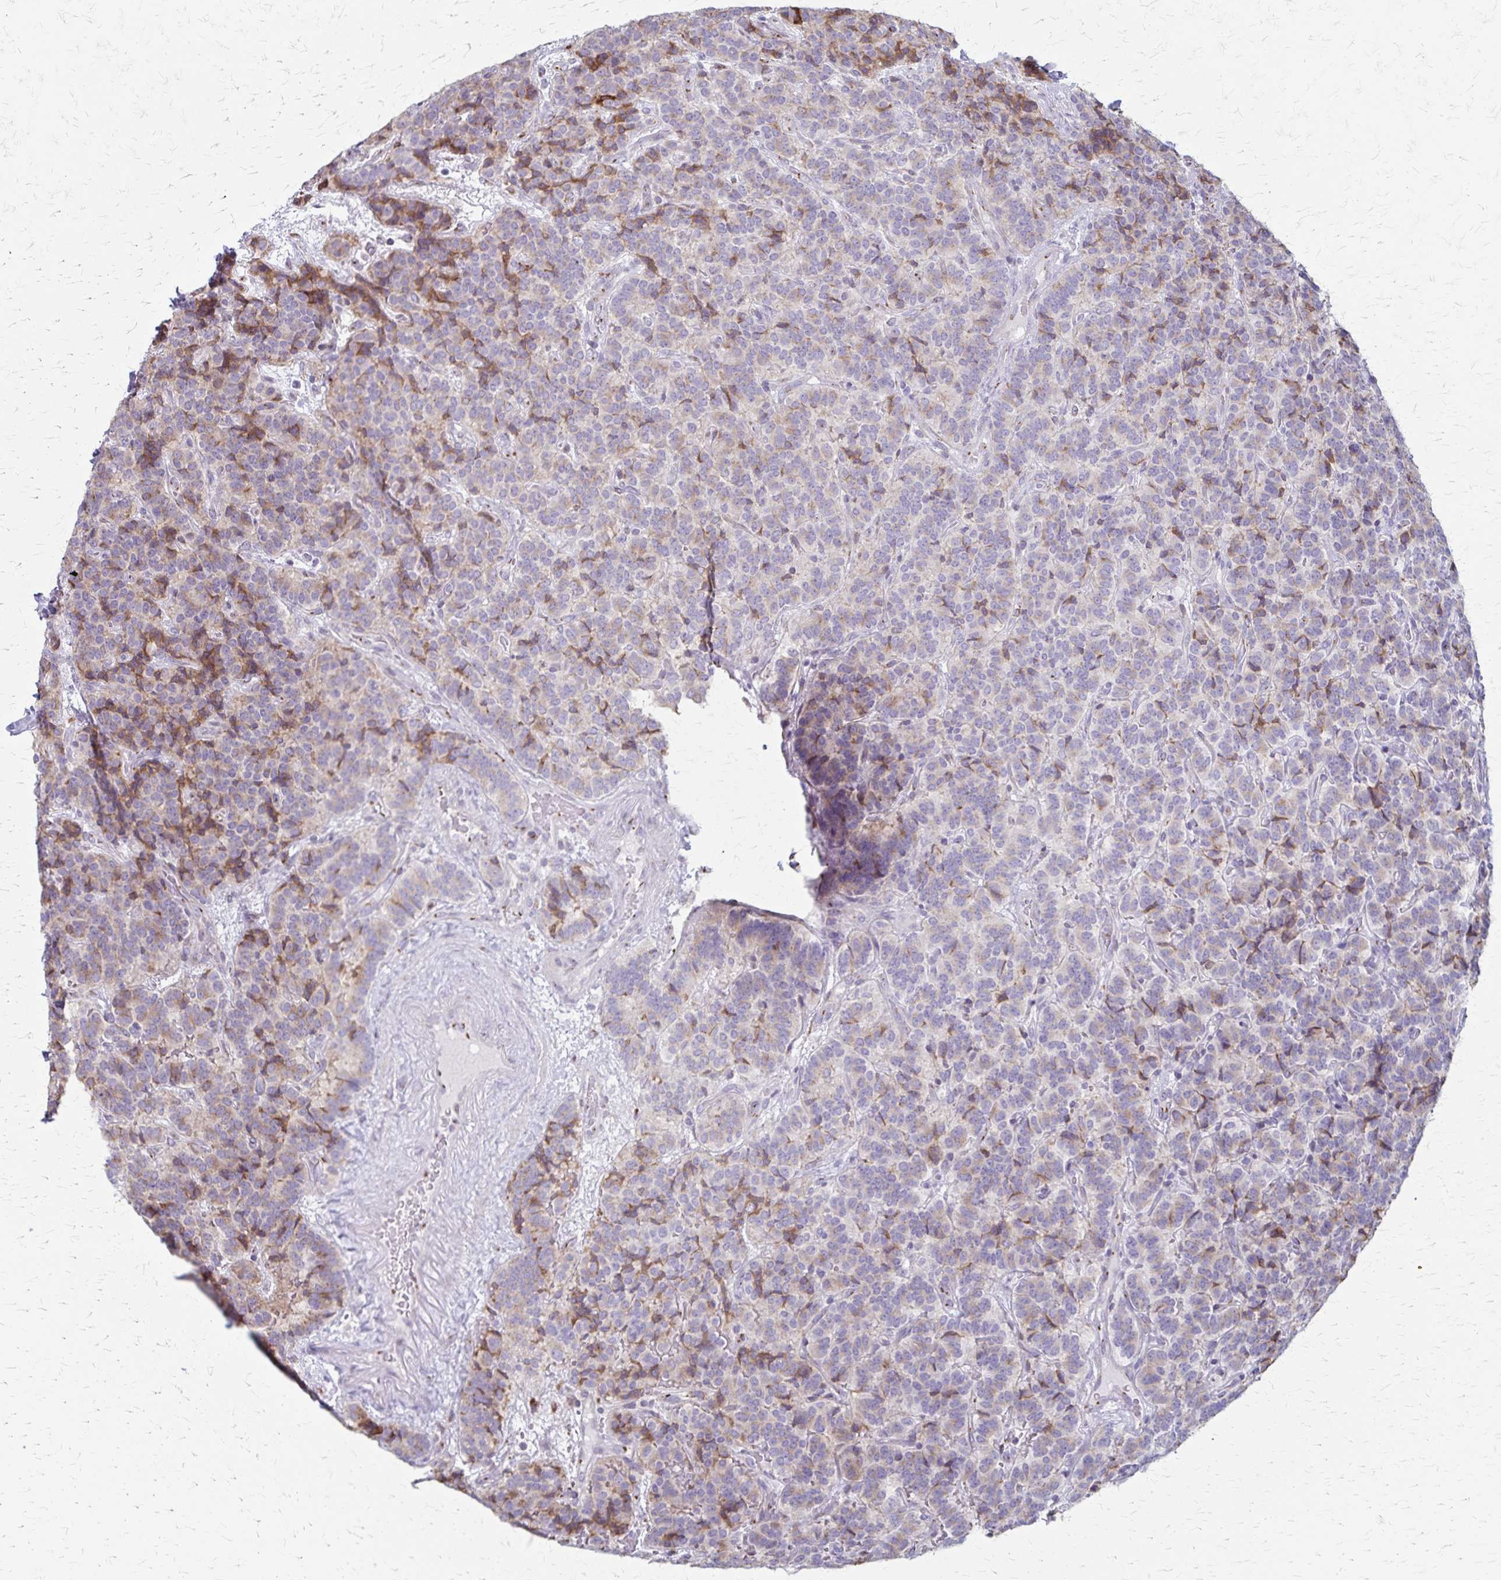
{"staining": {"intensity": "weak", "quantity": "25%-75%", "location": "cytoplasmic/membranous"}, "tissue": "carcinoid", "cell_type": "Tumor cells", "image_type": "cancer", "snomed": [{"axis": "morphology", "description": "Carcinoid, malignant, NOS"}, {"axis": "topography", "description": "Pancreas"}], "caption": "Brown immunohistochemical staining in human malignant carcinoid shows weak cytoplasmic/membranous expression in about 25%-75% of tumor cells.", "gene": "MCFD2", "patient": {"sex": "male", "age": 36}}